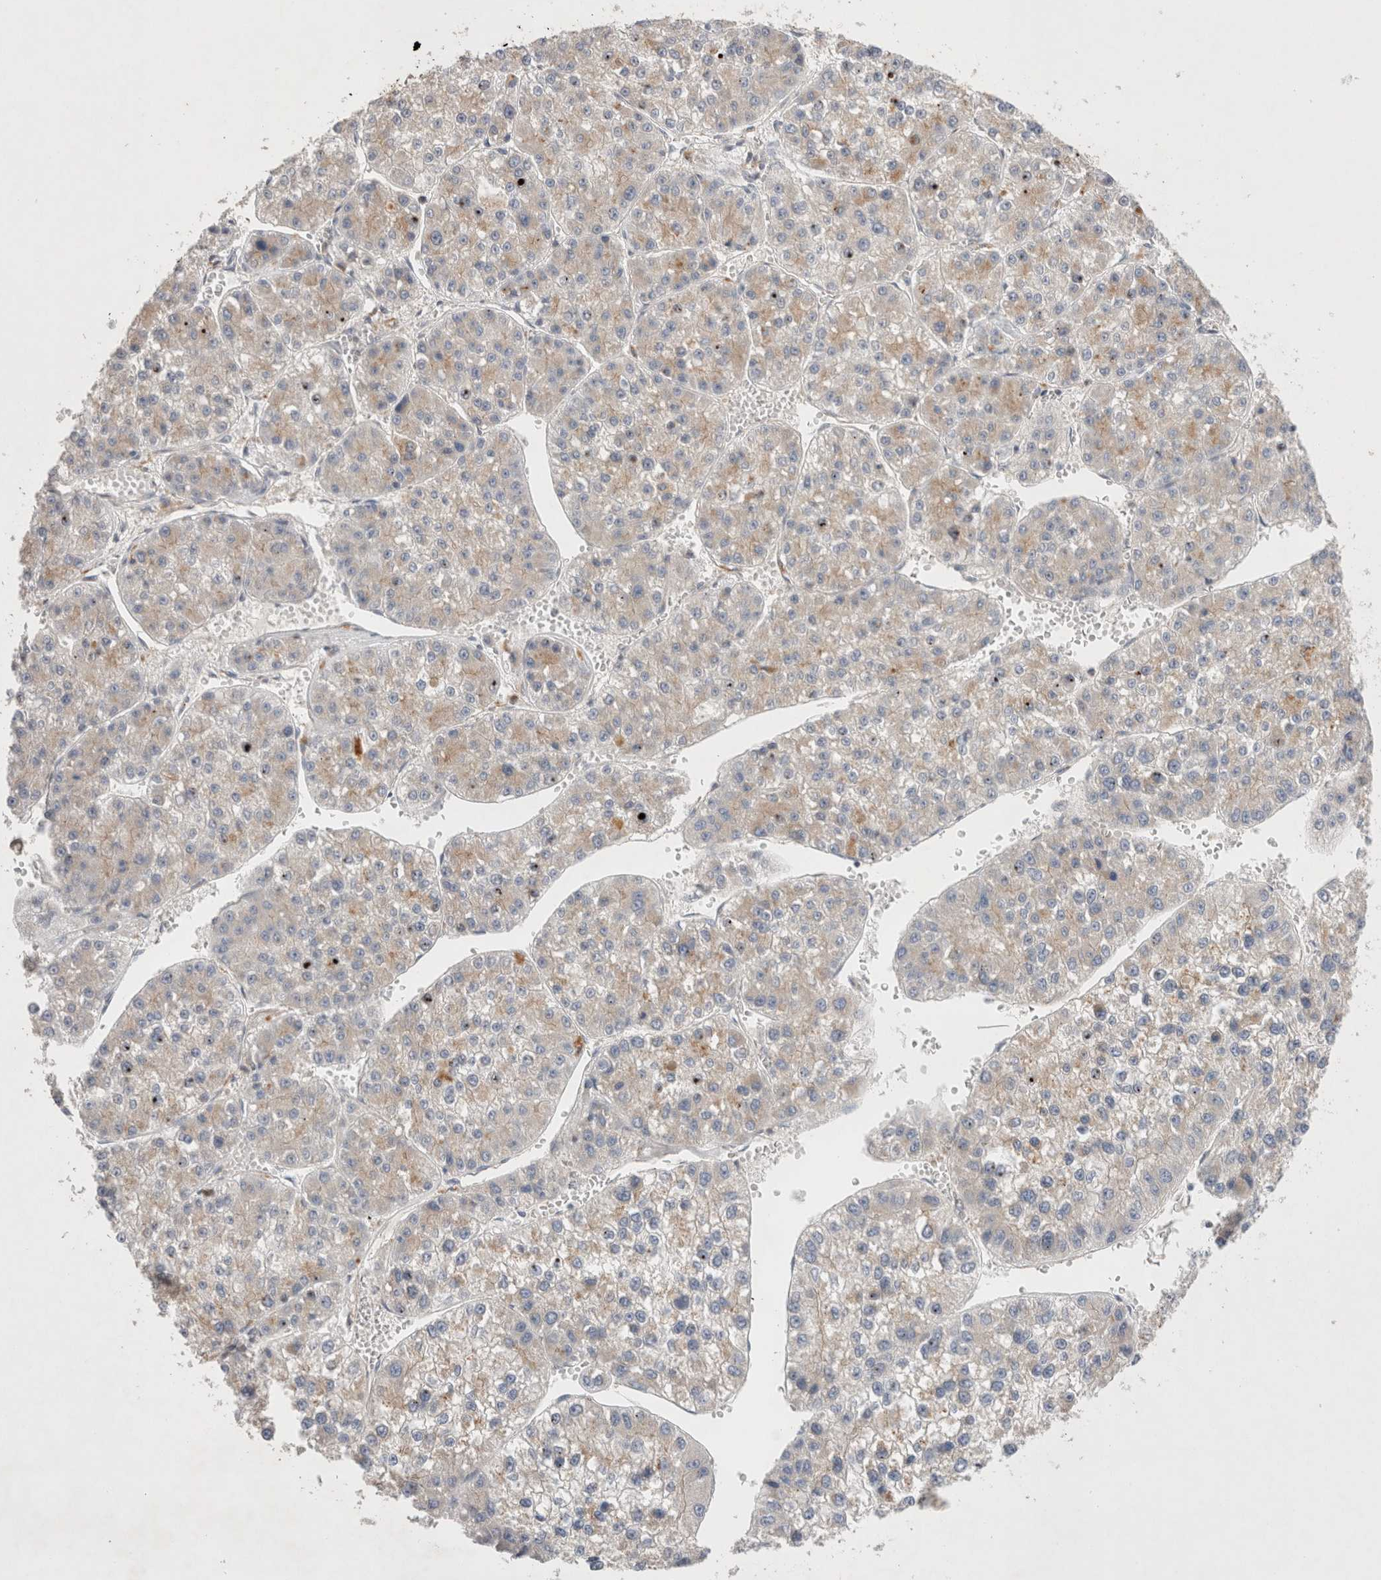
{"staining": {"intensity": "weak", "quantity": "<25%", "location": "cytoplasmic/membranous"}, "tissue": "liver cancer", "cell_type": "Tumor cells", "image_type": "cancer", "snomed": [{"axis": "morphology", "description": "Carcinoma, Hepatocellular, NOS"}, {"axis": "topography", "description": "Liver"}], "caption": "Tumor cells are negative for protein expression in human liver hepatocellular carcinoma.", "gene": "TBC1D16", "patient": {"sex": "female", "age": 73}}